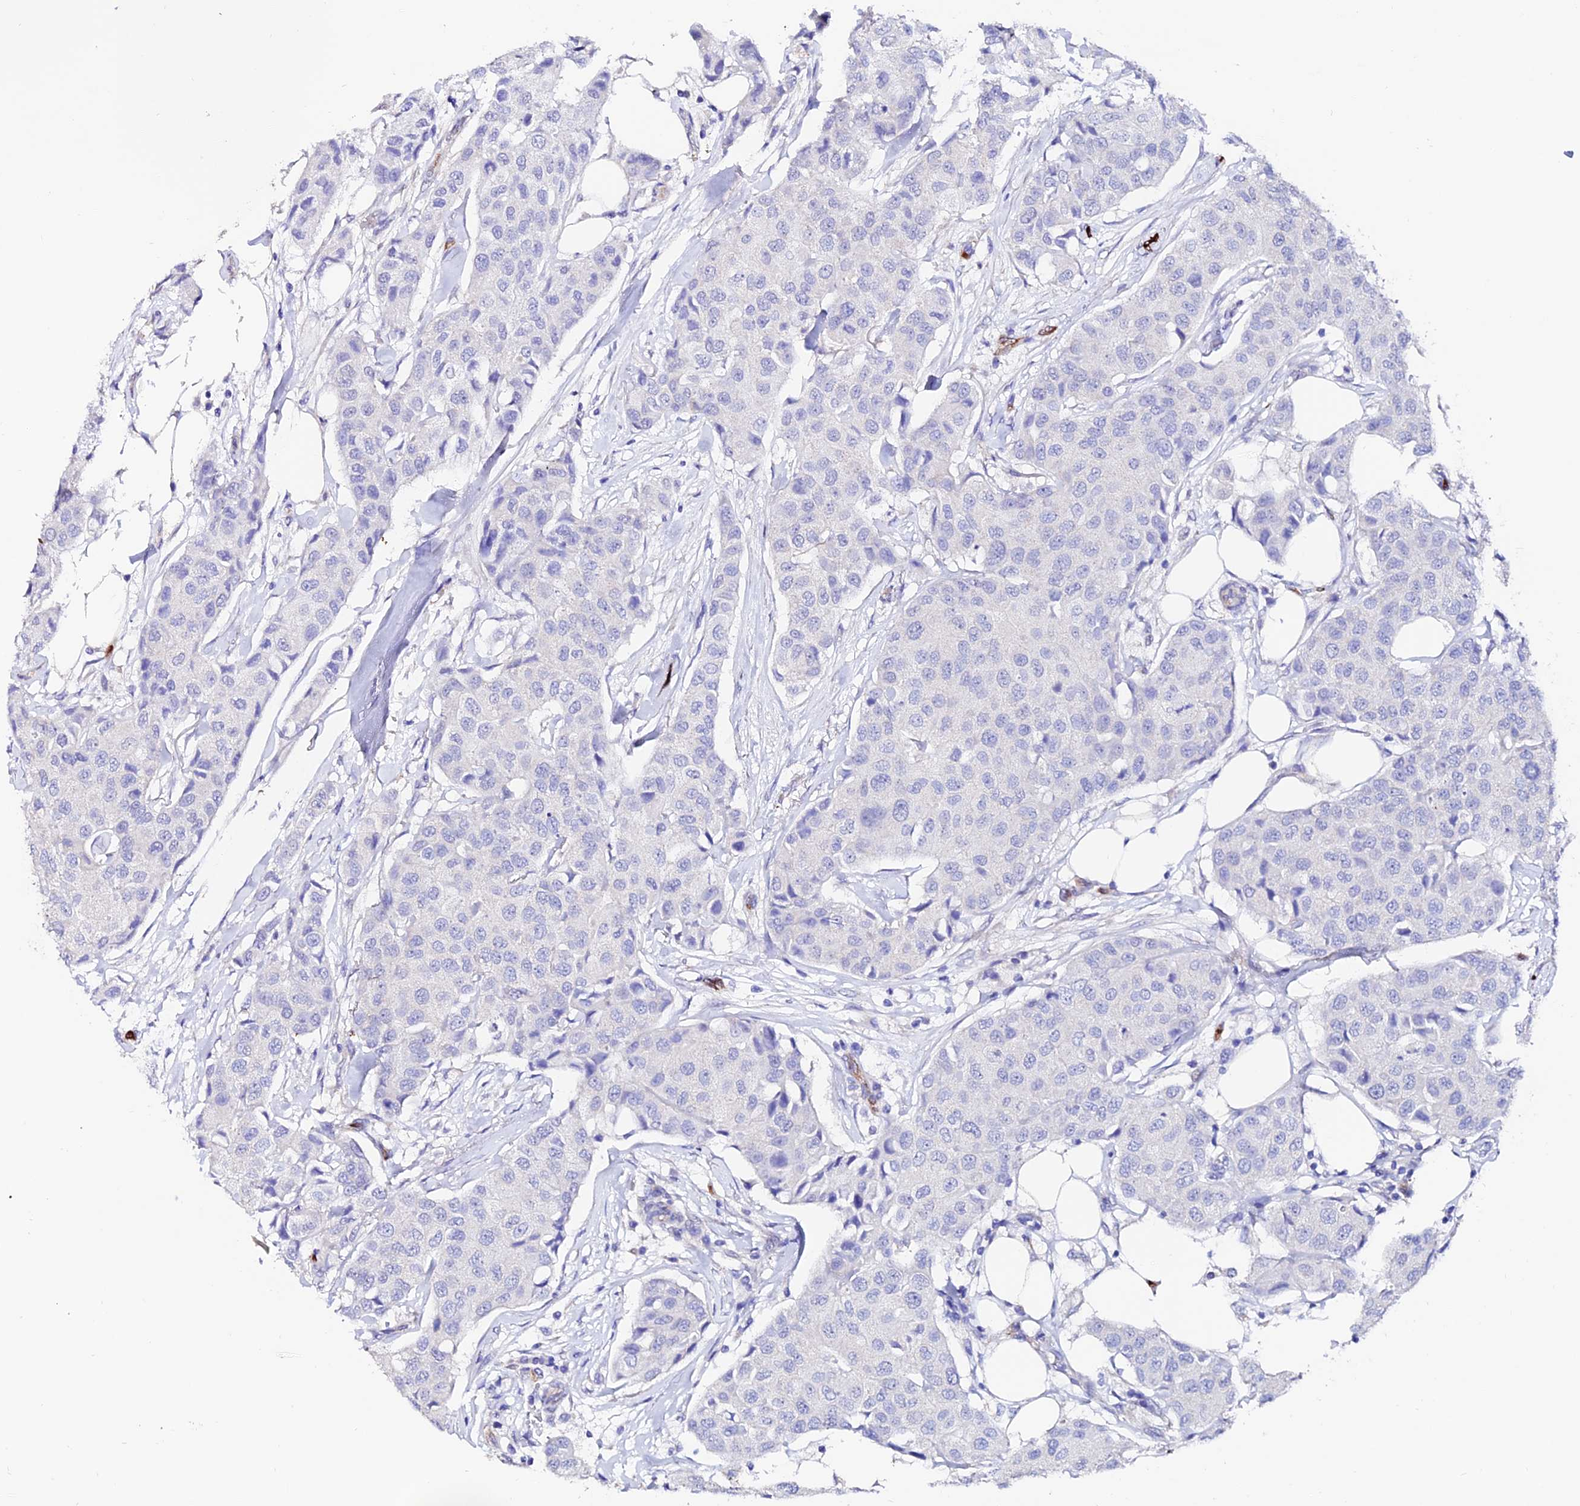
{"staining": {"intensity": "negative", "quantity": "none", "location": "none"}, "tissue": "breast cancer", "cell_type": "Tumor cells", "image_type": "cancer", "snomed": [{"axis": "morphology", "description": "Duct carcinoma"}, {"axis": "topography", "description": "Breast"}], "caption": "DAB (3,3'-diaminobenzidine) immunohistochemical staining of invasive ductal carcinoma (breast) demonstrates no significant expression in tumor cells. Brightfield microscopy of IHC stained with DAB (3,3'-diaminobenzidine) (brown) and hematoxylin (blue), captured at high magnification.", "gene": "ESM1", "patient": {"sex": "female", "age": 80}}